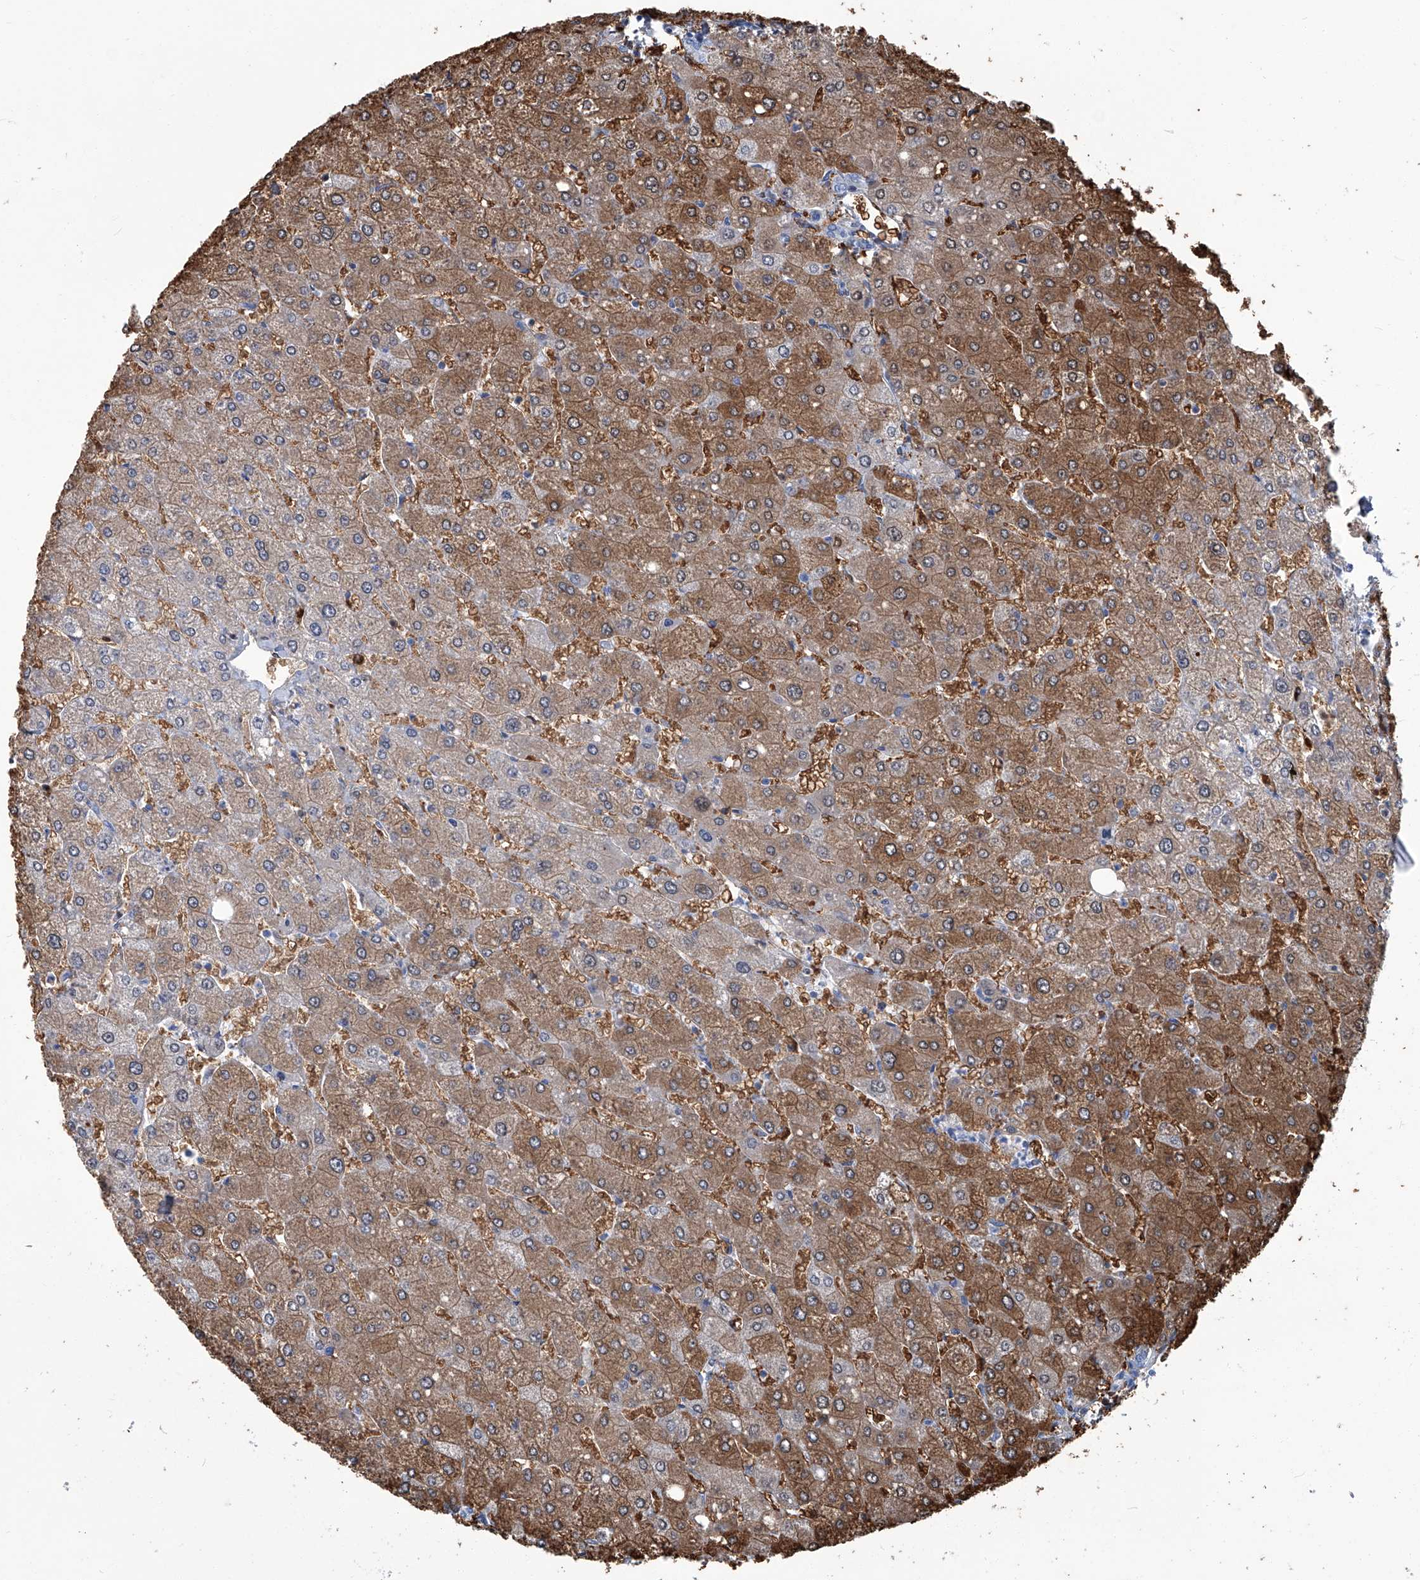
{"staining": {"intensity": "weak", "quantity": ">75%", "location": "cytoplasmic/membranous"}, "tissue": "liver", "cell_type": "Cholangiocytes", "image_type": "normal", "snomed": [{"axis": "morphology", "description": "Normal tissue, NOS"}, {"axis": "topography", "description": "Liver"}], "caption": "The histopathology image reveals a brown stain indicating the presence of a protein in the cytoplasmic/membranous of cholangiocytes in liver.", "gene": "PFKL", "patient": {"sex": "male", "age": 55}}